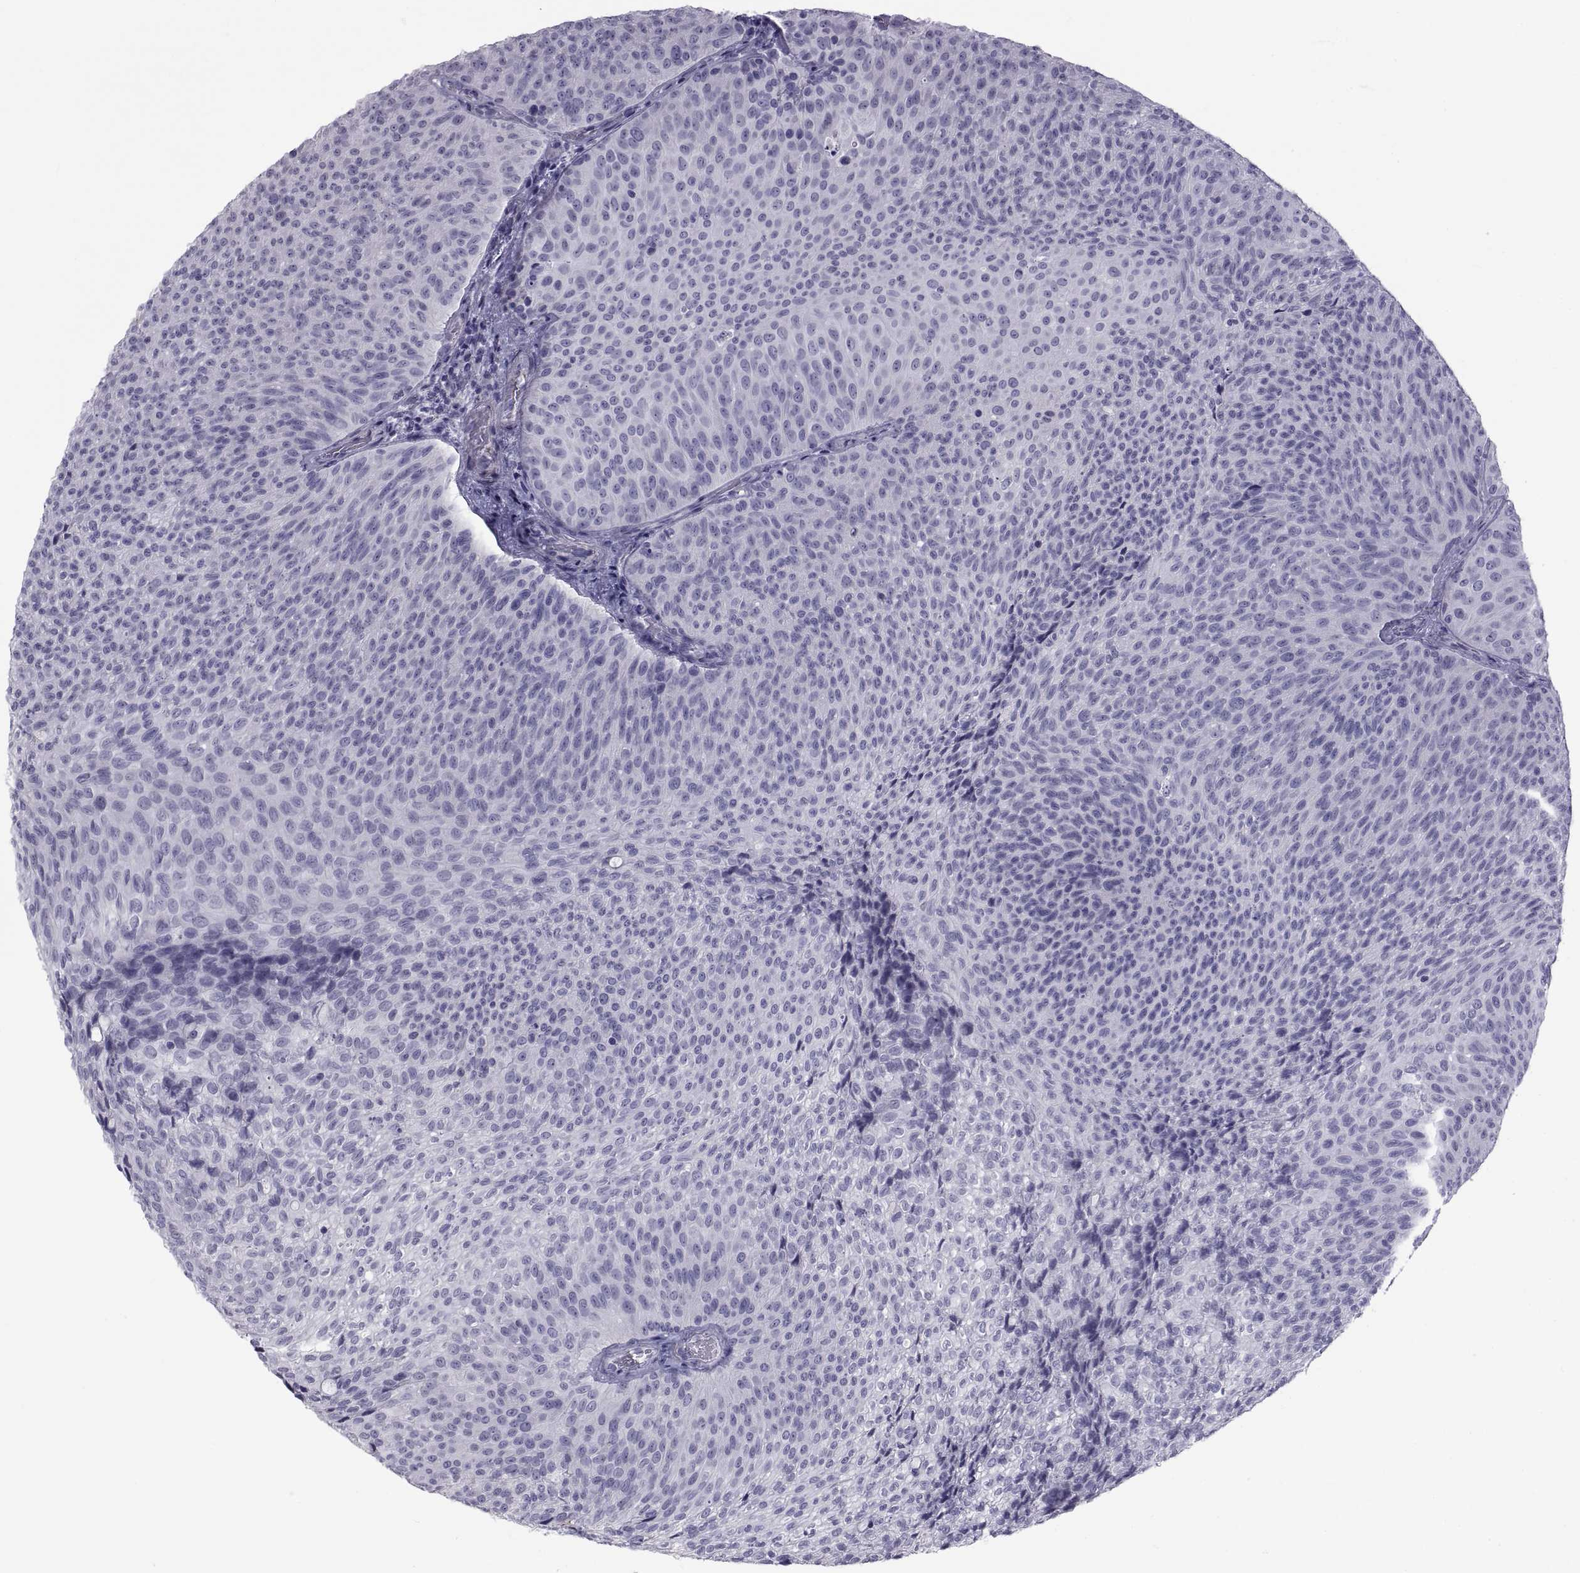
{"staining": {"intensity": "negative", "quantity": "none", "location": "none"}, "tissue": "urothelial cancer", "cell_type": "Tumor cells", "image_type": "cancer", "snomed": [{"axis": "morphology", "description": "Urothelial carcinoma, Low grade"}, {"axis": "topography", "description": "Urinary bladder"}], "caption": "Immunohistochemistry image of urothelial cancer stained for a protein (brown), which exhibits no staining in tumor cells.", "gene": "MAGEB1", "patient": {"sex": "male", "age": 78}}